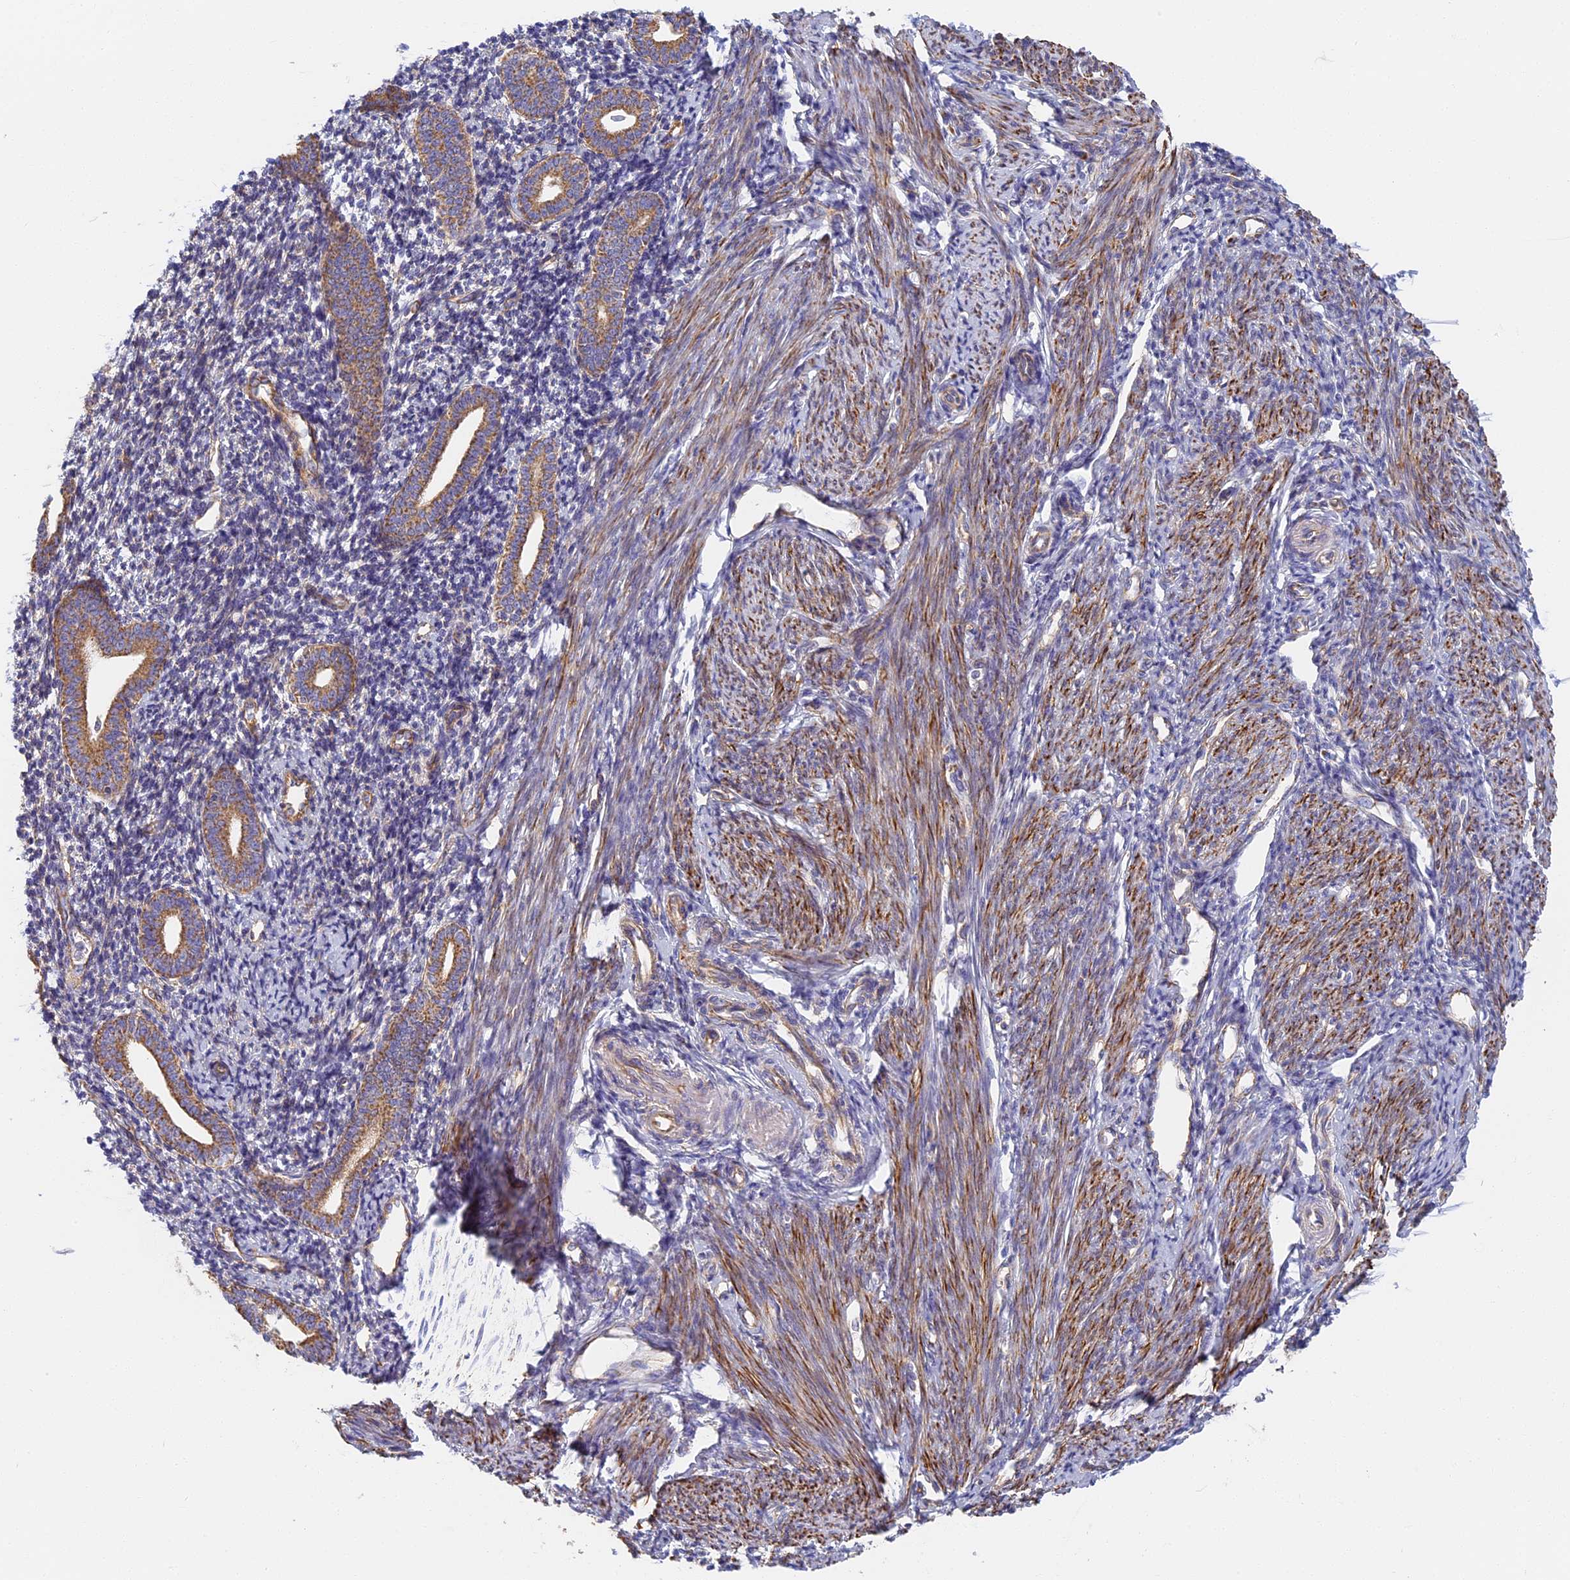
{"staining": {"intensity": "weak", "quantity": "25%-75%", "location": "cytoplasmic/membranous"}, "tissue": "endometrium", "cell_type": "Cells in endometrial stroma", "image_type": "normal", "snomed": [{"axis": "morphology", "description": "Normal tissue, NOS"}, {"axis": "topography", "description": "Endometrium"}], "caption": "IHC (DAB) staining of normal endometrium displays weak cytoplasmic/membranous protein positivity in approximately 25%-75% of cells in endometrial stroma. (Brightfield microscopy of DAB IHC at high magnification).", "gene": "DDA1", "patient": {"sex": "female", "age": 56}}